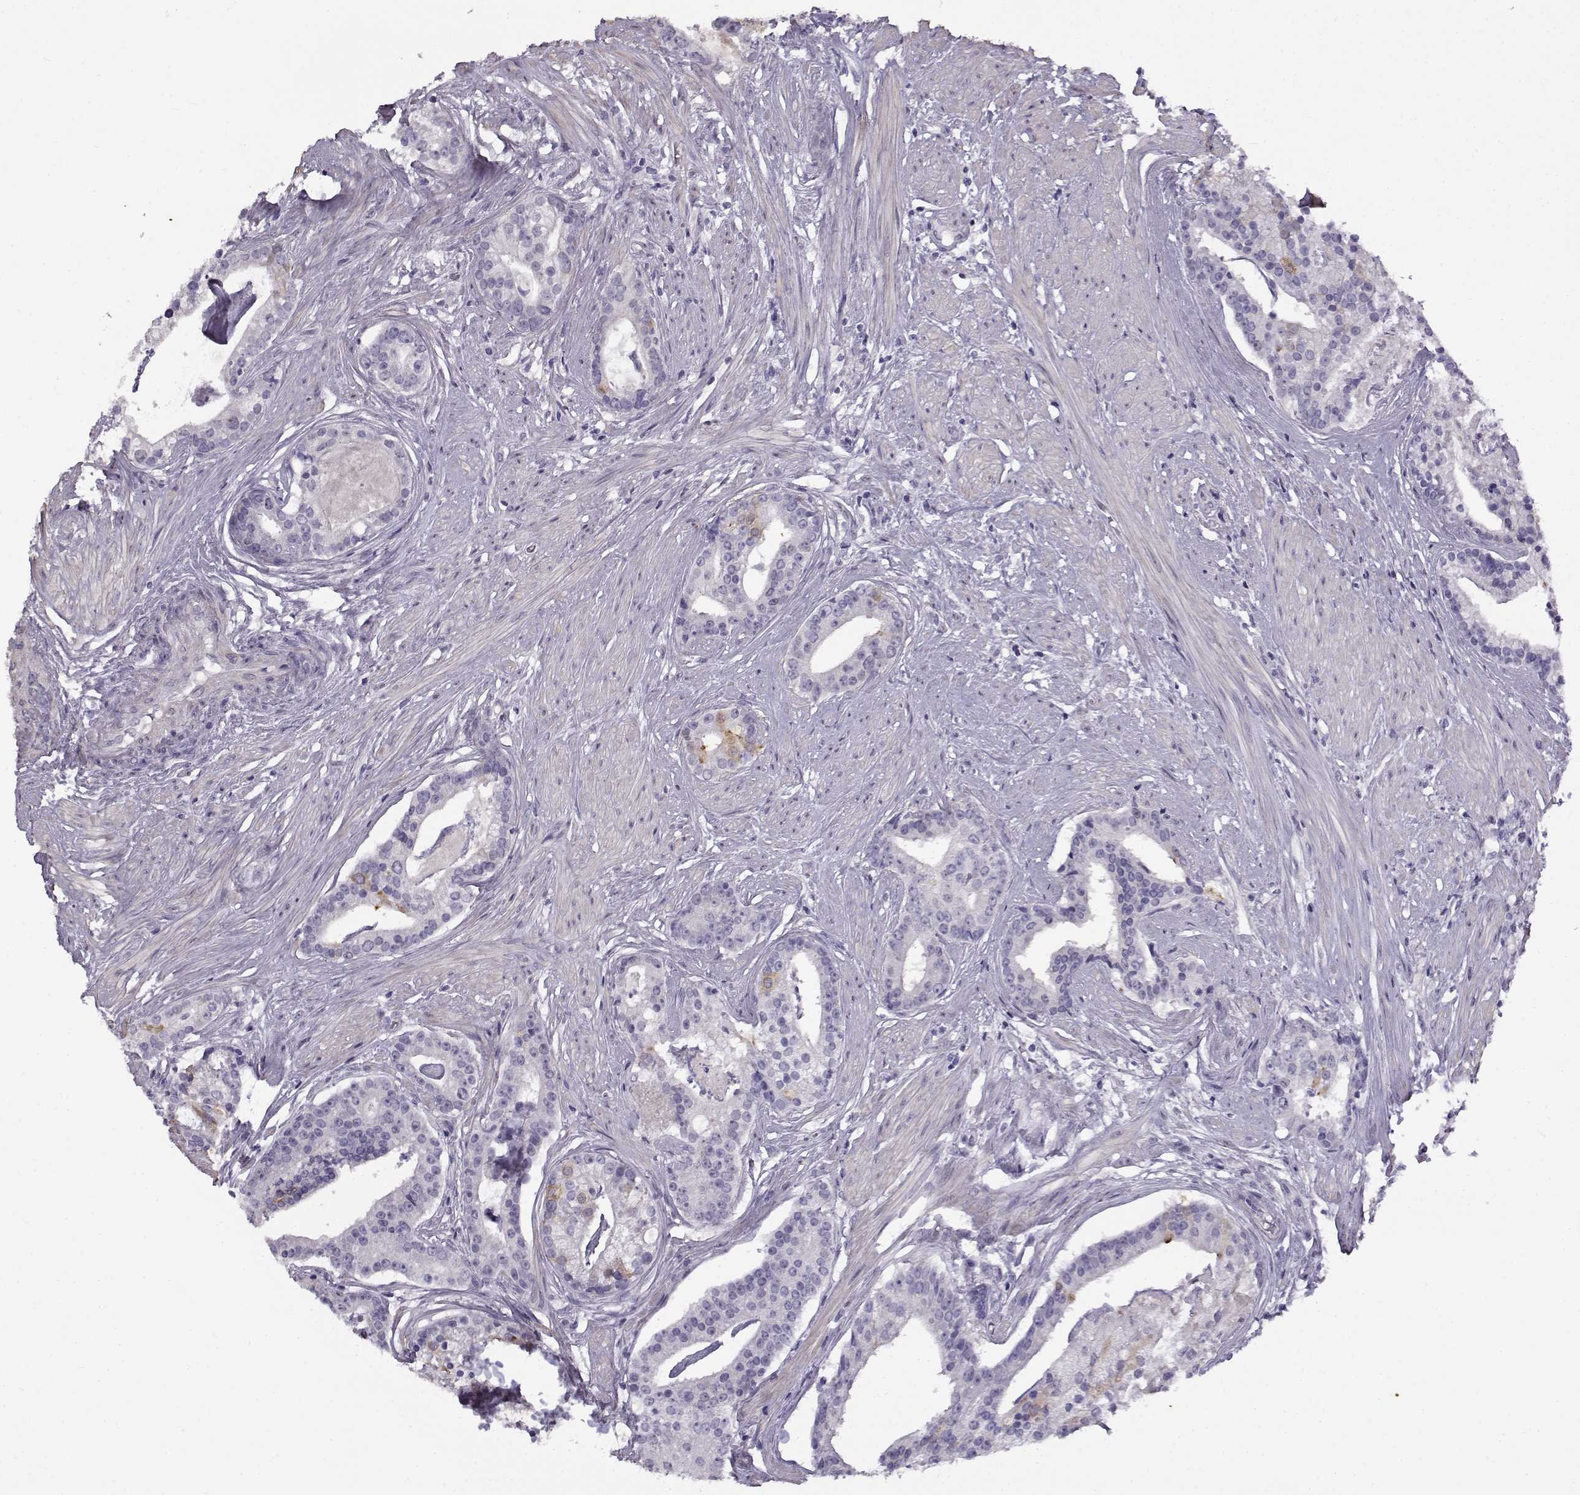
{"staining": {"intensity": "negative", "quantity": "none", "location": "none"}, "tissue": "prostate cancer", "cell_type": "Tumor cells", "image_type": "cancer", "snomed": [{"axis": "morphology", "description": "Adenocarcinoma, NOS"}, {"axis": "topography", "description": "Prostate and seminal vesicle, NOS"}, {"axis": "topography", "description": "Prostate"}], "caption": "IHC photomicrograph of neoplastic tissue: human adenocarcinoma (prostate) stained with DAB (3,3'-diaminobenzidine) demonstrates no significant protein staining in tumor cells. The staining is performed using DAB (3,3'-diaminobenzidine) brown chromogen with nuclei counter-stained in using hematoxylin.", "gene": "TEX55", "patient": {"sex": "male", "age": 44}}